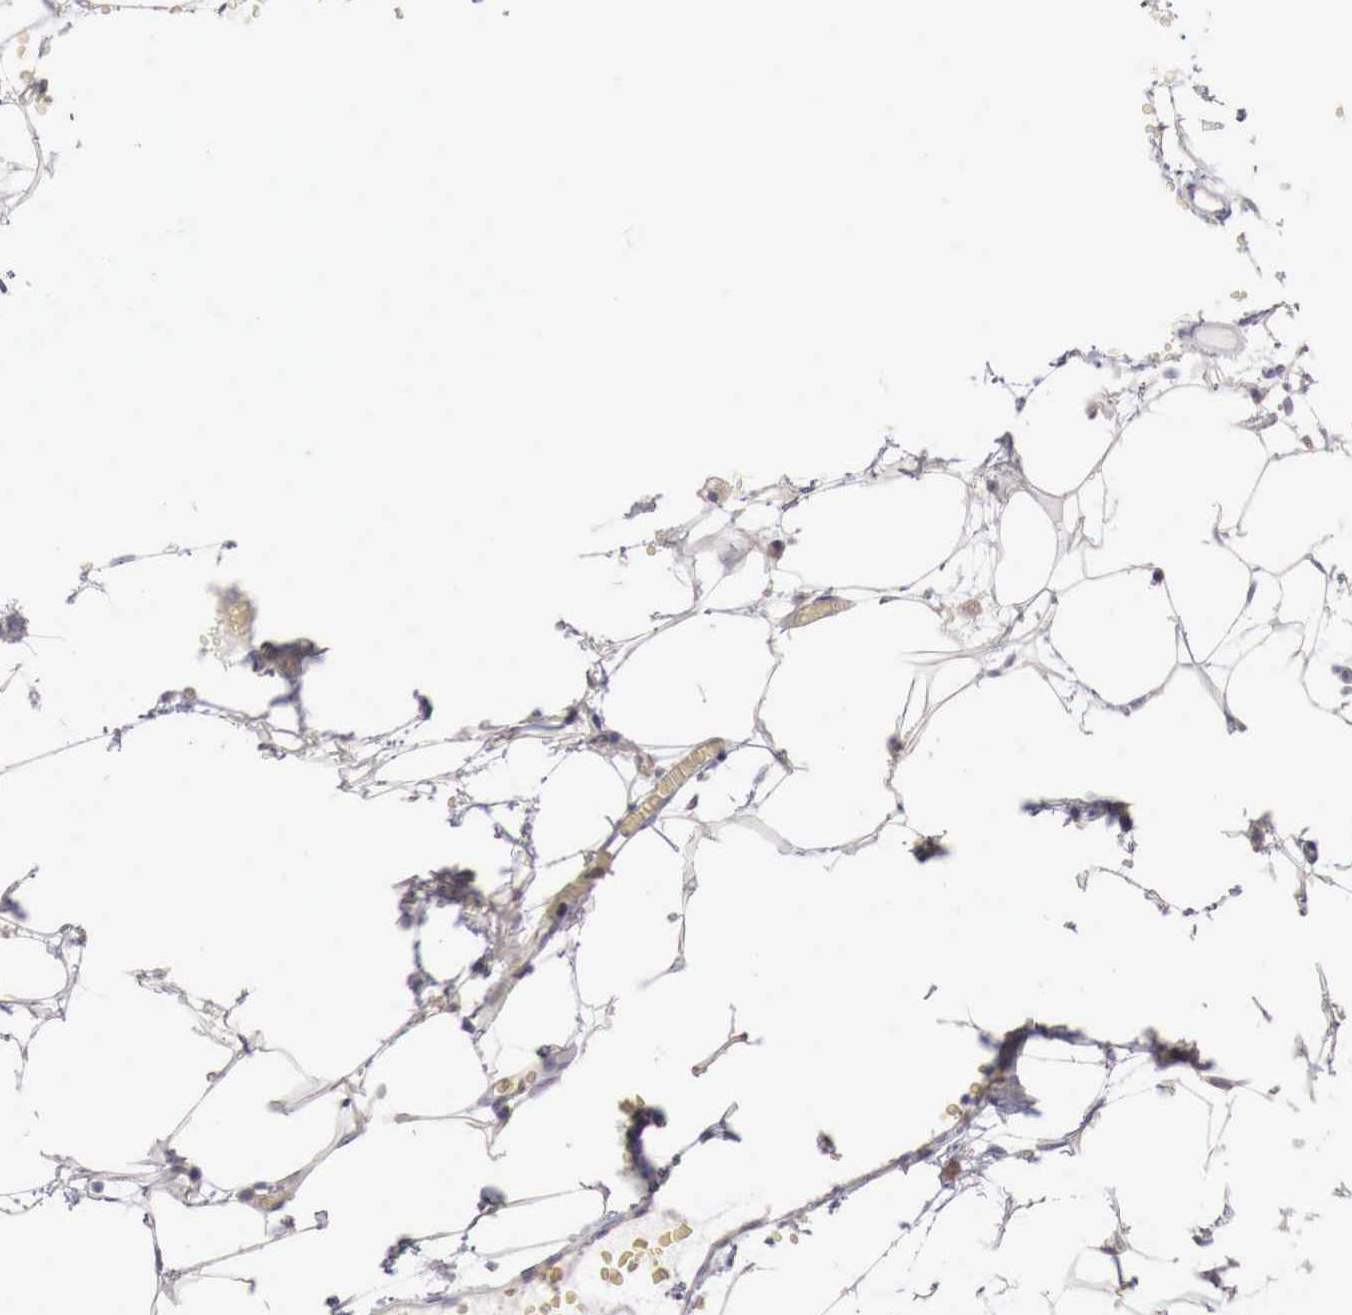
{"staining": {"intensity": "moderate", "quantity": ">75%", "location": "cytoplasmic/membranous"}, "tissue": "renal cancer", "cell_type": "Tumor cells", "image_type": "cancer", "snomed": [{"axis": "morphology", "description": "Adenocarcinoma, NOS"}, {"axis": "topography", "description": "Kidney"}], "caption": "This histopathology image reveals immunohistochemistry (IHC) staining of human renal cancer, with medium moderate cytoplasmic/membranous expression in about >75% of tumor cells.", "gene": "NSDHL", "patient": {"sex": "female", "age": 56}}